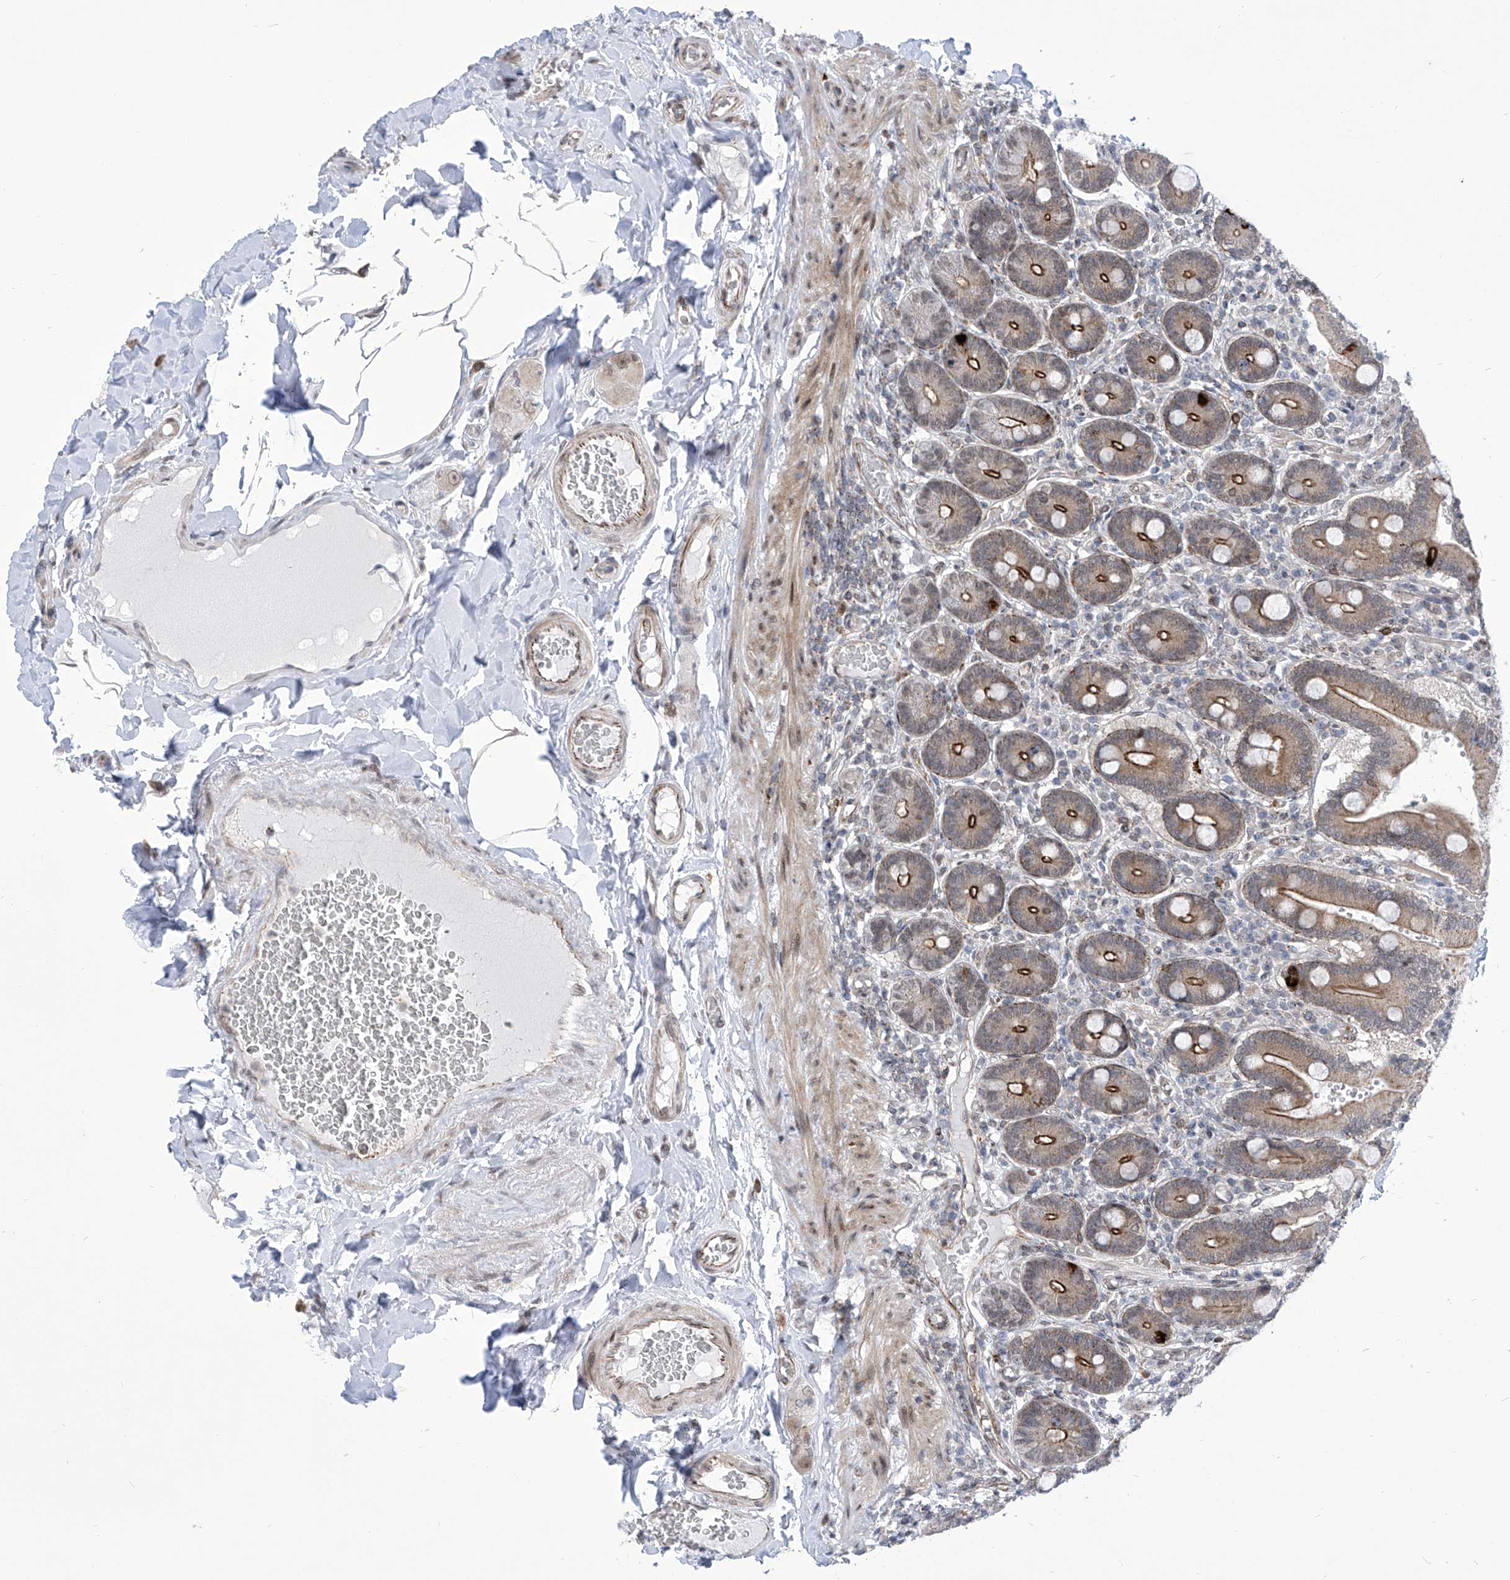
{"staining": {"intensity": "strong", "quantity": ">75%", "location": "cytoplasmic/membranous,nuclear"}, "tissue": "duodenum", "cell_type": "Glandular cells", "image_type": "normal", "snomed": [{"axis": "morphology", "description": "Normal tissue, NOS"}, {"axis": "topography", "description": "Duodenum"}], "caption": "IHC micrograph of normal duodenum: human duodenum stained using IHC exhibits high levels of strong protein expression localized specifically in the cytoplasmic/membranous,nuclear of glandular cells, appearing as a cytoplasmic/membranous,nuclear brown color.", "gene": "CEP290", "patient": {"sex": "female", "age": 62}}